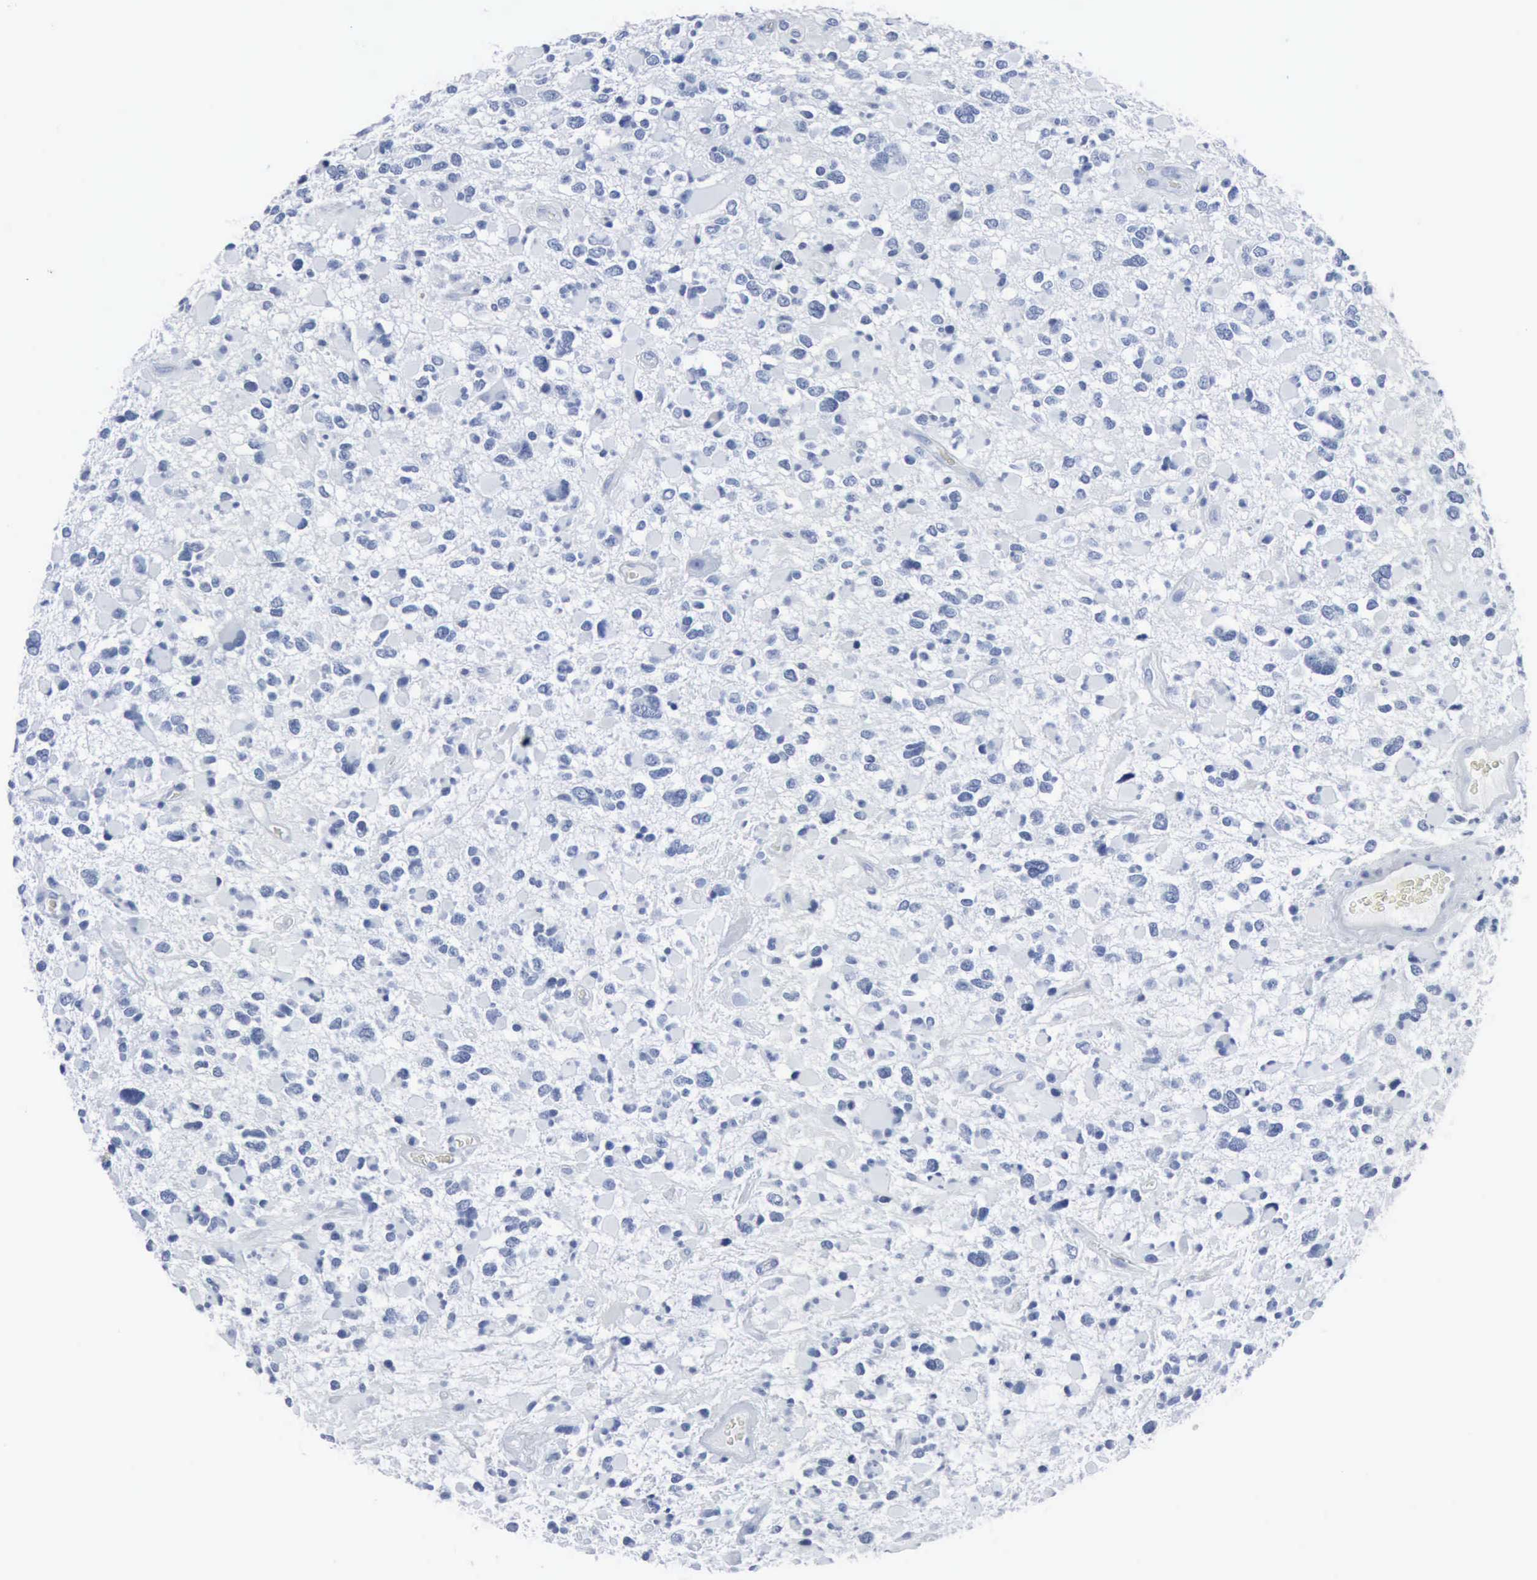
{"staining": {"intensity": "negative", "quantity": "none", "location": "none"}, "tissue": "glioma", "cell_type": "Tumor cells", "image_type": "cancer", "snomed": [{"axis": "morphology", "description": "Glioma, malignant, High grade"}, {"axis": "topography", "description": "Brain"}], "caption": "Immunohistochemical staining of human glioma shows no significant expression in tumor cells.", "gene": "DMD", "patient": {"sex": "female", "age": 37}}